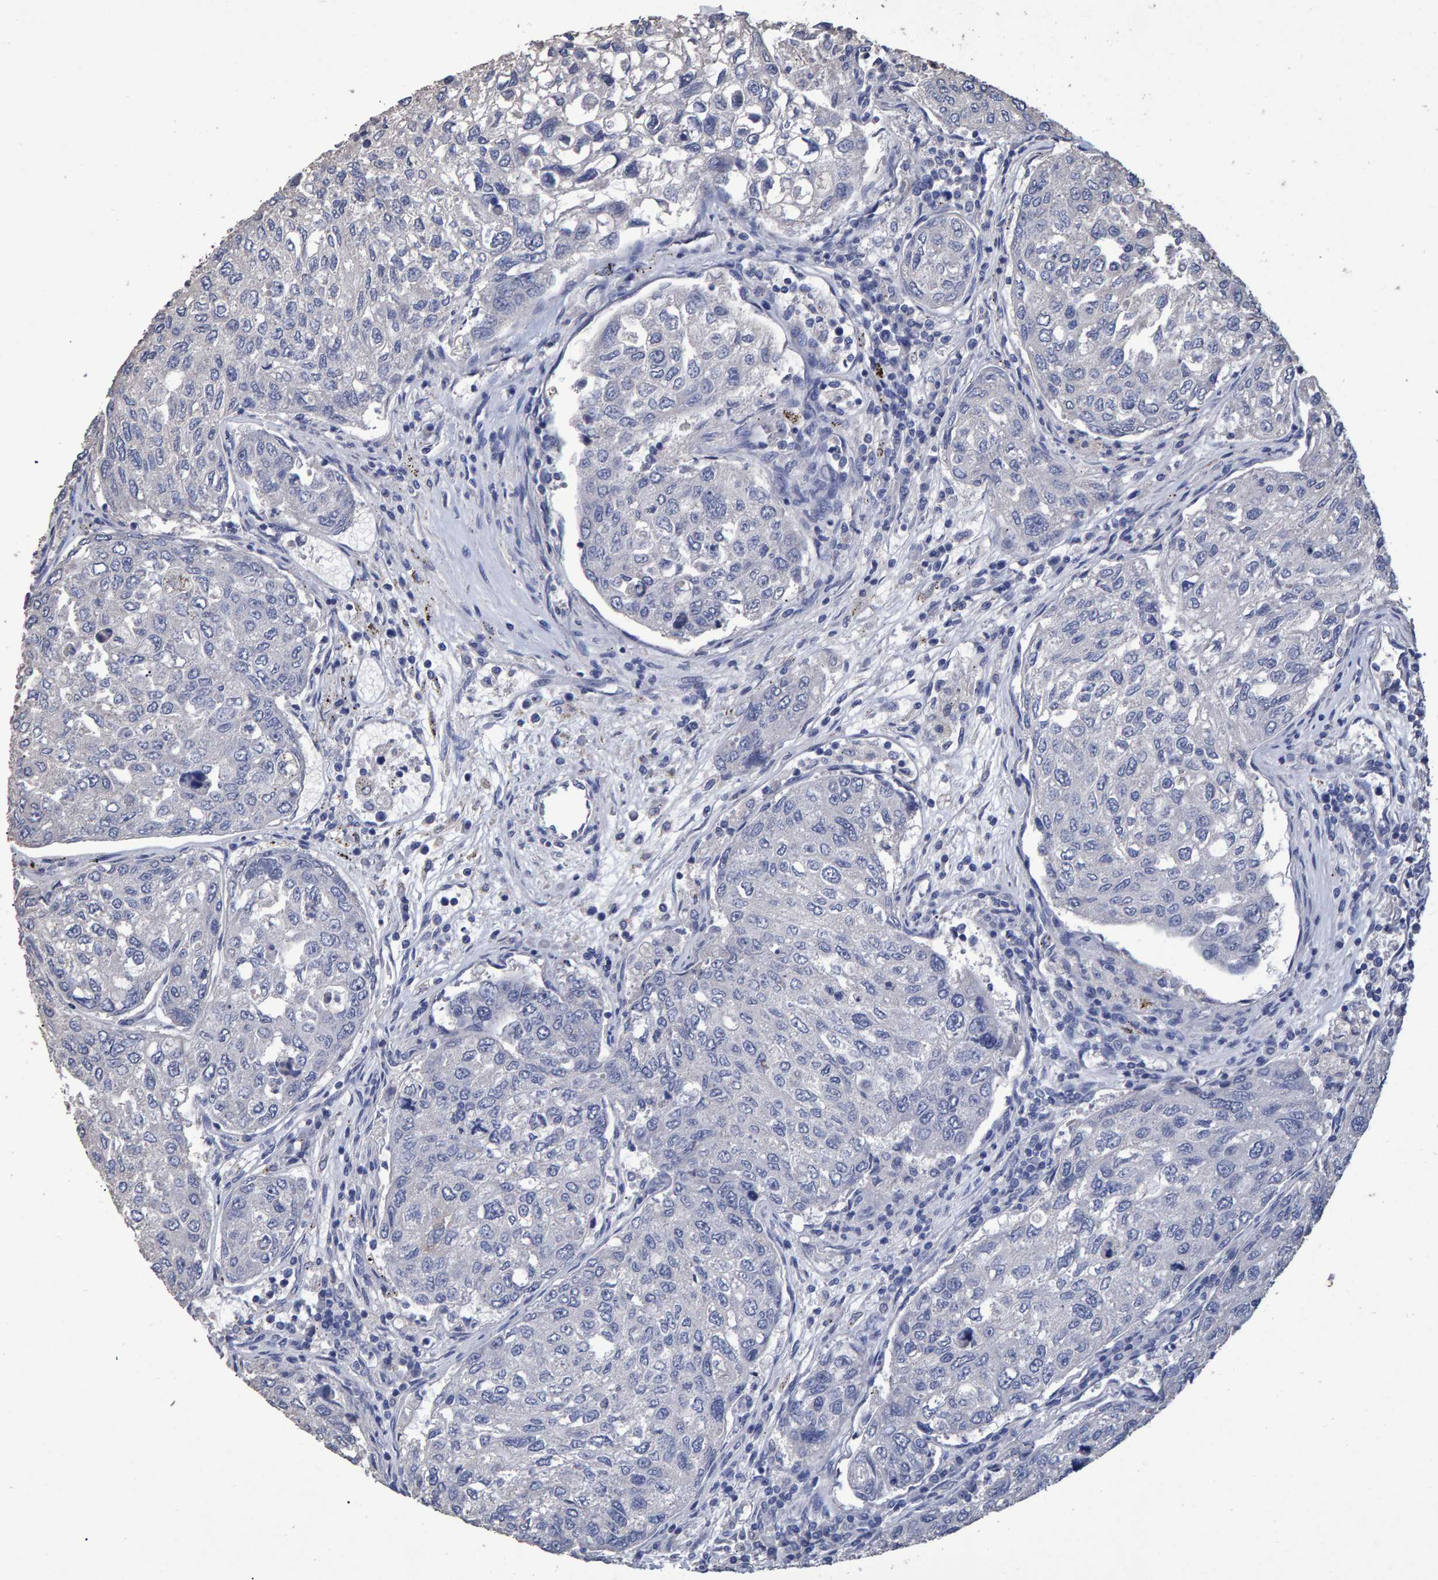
{"staining": {"intensity": "negative", "quantity": "none", "location": "none"}, "tissue": "urothelial cancer", "cell_type": "Tumor cells", "image_type": "cancer", "snomed": [{"axis": "morphology", "description": "Urothelial carcinoma, High grade"}, {"axis": "topography", "description": "Lymph node"}, {"axis": "topography", "description": "Urinary bladder"}], "caption": "Human urothelial carcinoma (high-grade) stained for a protein using immunohistochemistry (IHC) shows no positivity in tumor cells.", "gene": "HEMGN", "patient": {"sex": "male", "age": 51}}